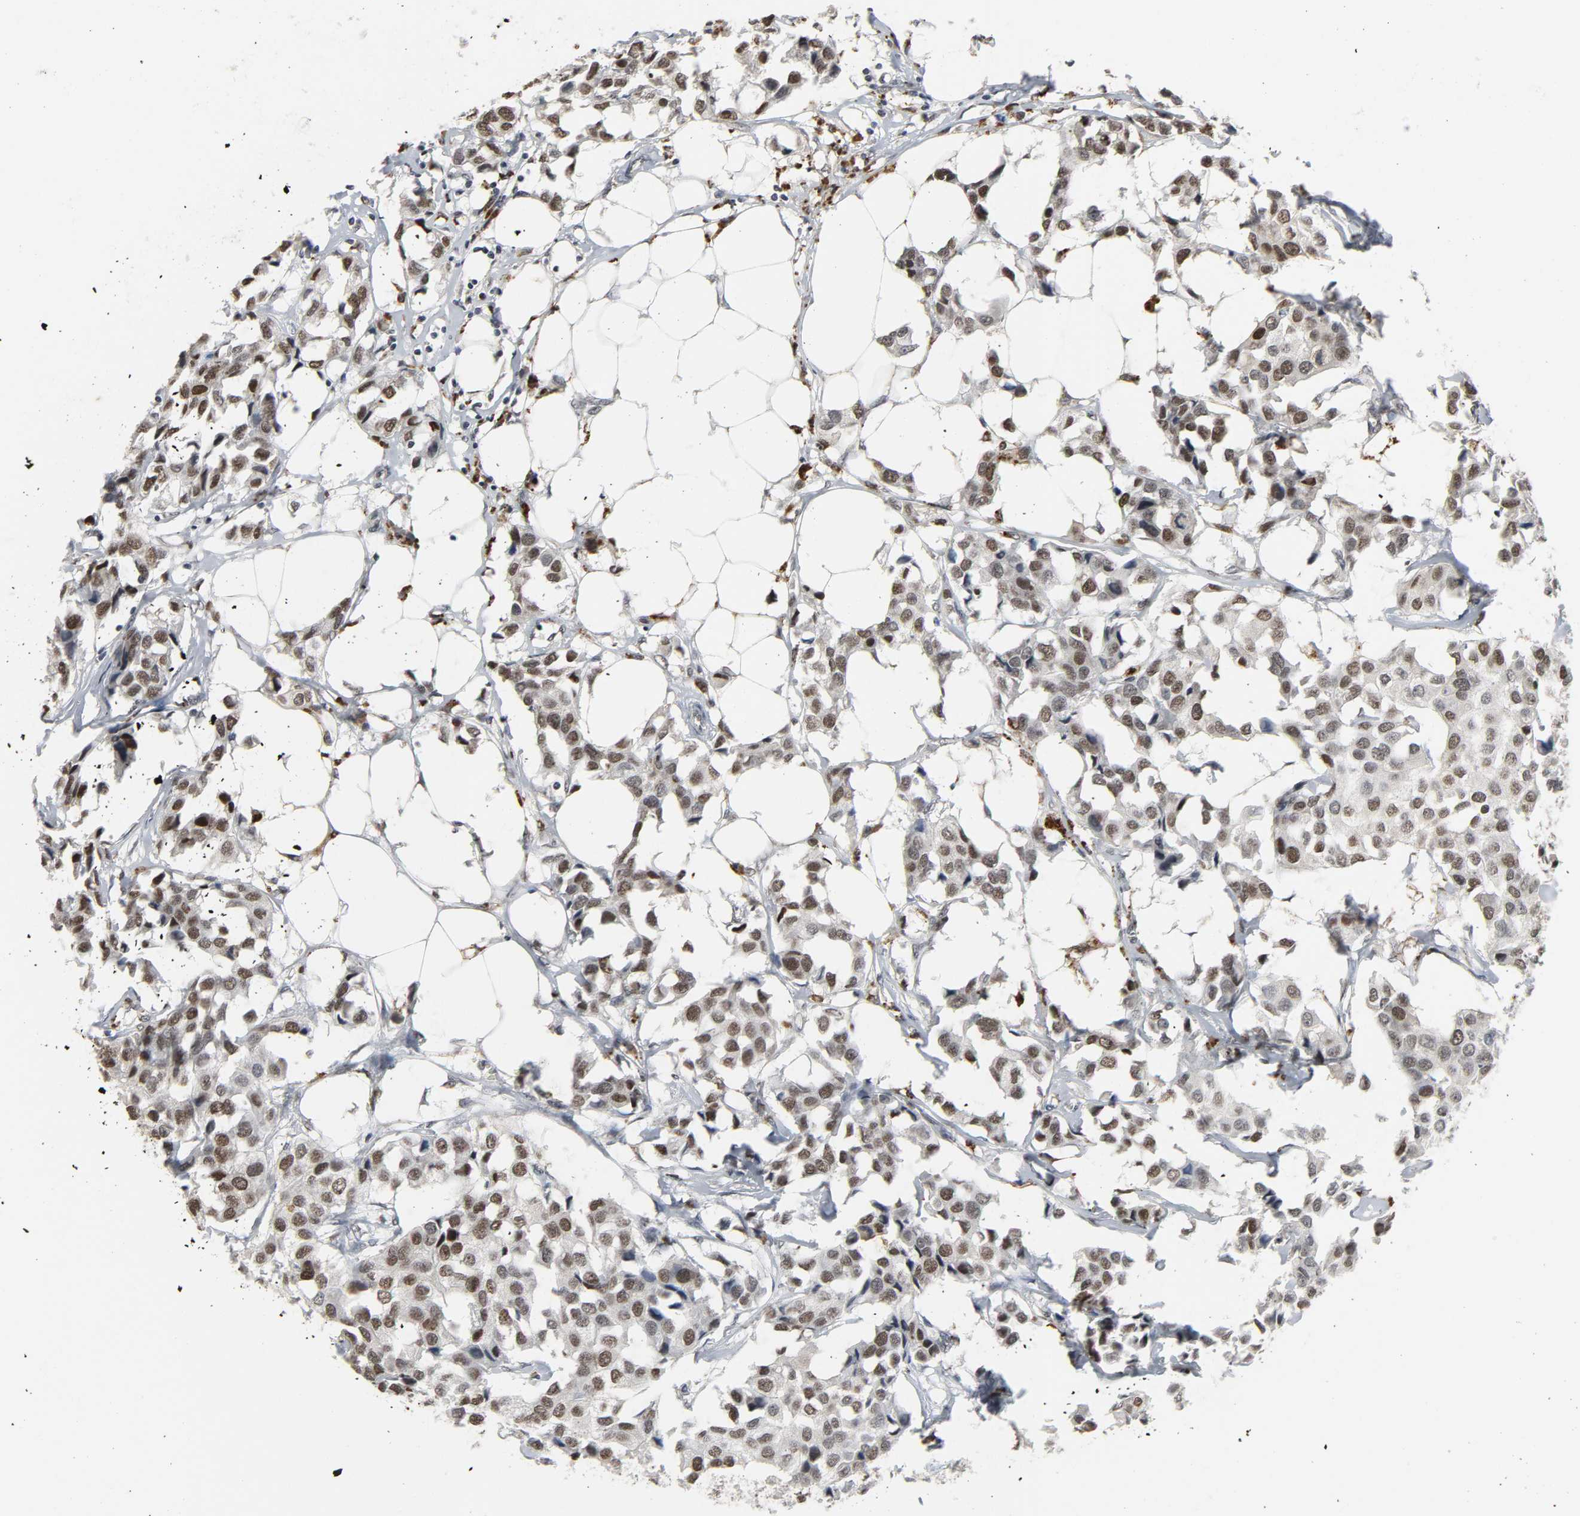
{"staining": {"intensity": "moderate", "quantity": ">75%", "location": "nuclear"}, "tissue": "breast cancer", "cell_type": "Tumor cells", "image_type": "cancer", "snomed": [{"axis": "morphology", "description": "Duct carcinoma"}, {"axis": "topography", "description": "Breast"}], "caption": "Immunohistochemistry (IHC) (DAB) staining of breast cancer (infiltrating ductal carcinoma) demonstrates moderate nuclear protein expression in about >75% of tumor cells. (IHC, brightfield microscopy, high magnification).", "gene": "DAZAP1", "patient": {"sex": "female", "age": 80}}